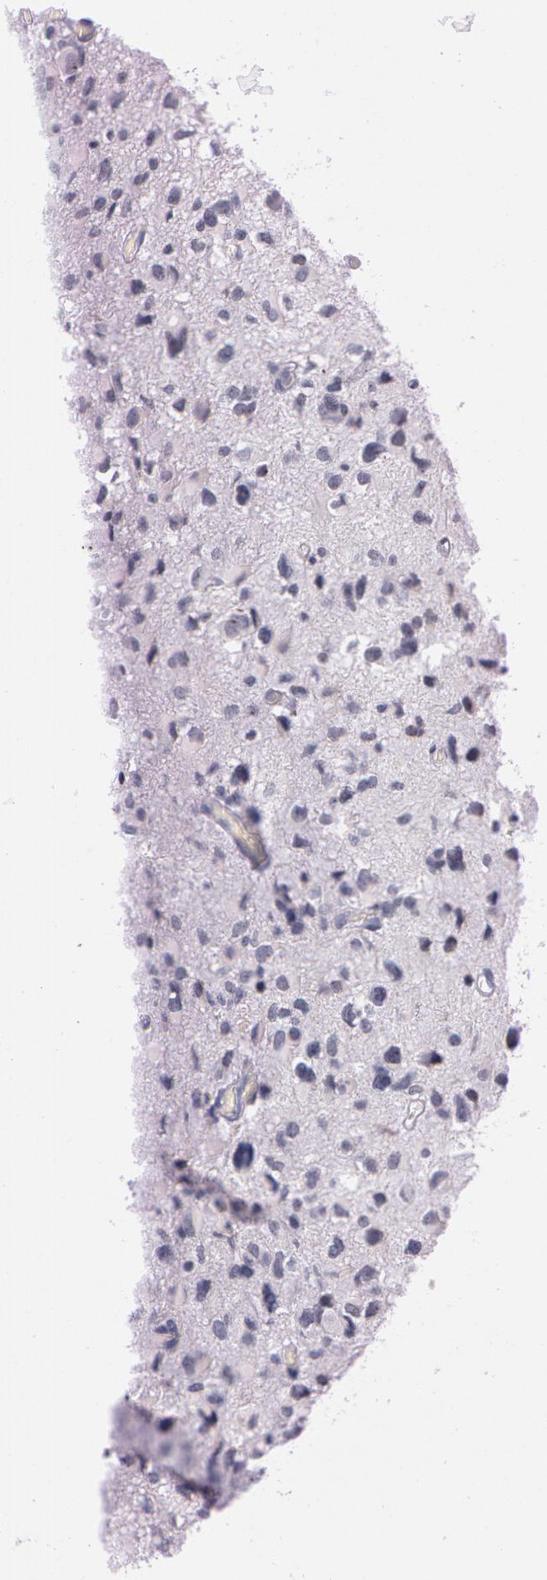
{"staining": {"intensity": "negative", "quantity": "none", "location": "none"}, "tissue": "glioma", "cell_type": "Tumor cells", "image_type": "cancer", "snomed": [{"axis": "morphology", "description": "Glioma, malignant, High grade"}, {"axis": "topography", "description": "Brain"}], "caption": "Malignant high-grade glioma was stained to show a protein in brown. There is no significant expression in tumor cells.", "gene": "FBL", "patient": {"sex": "male", "age": 69}}